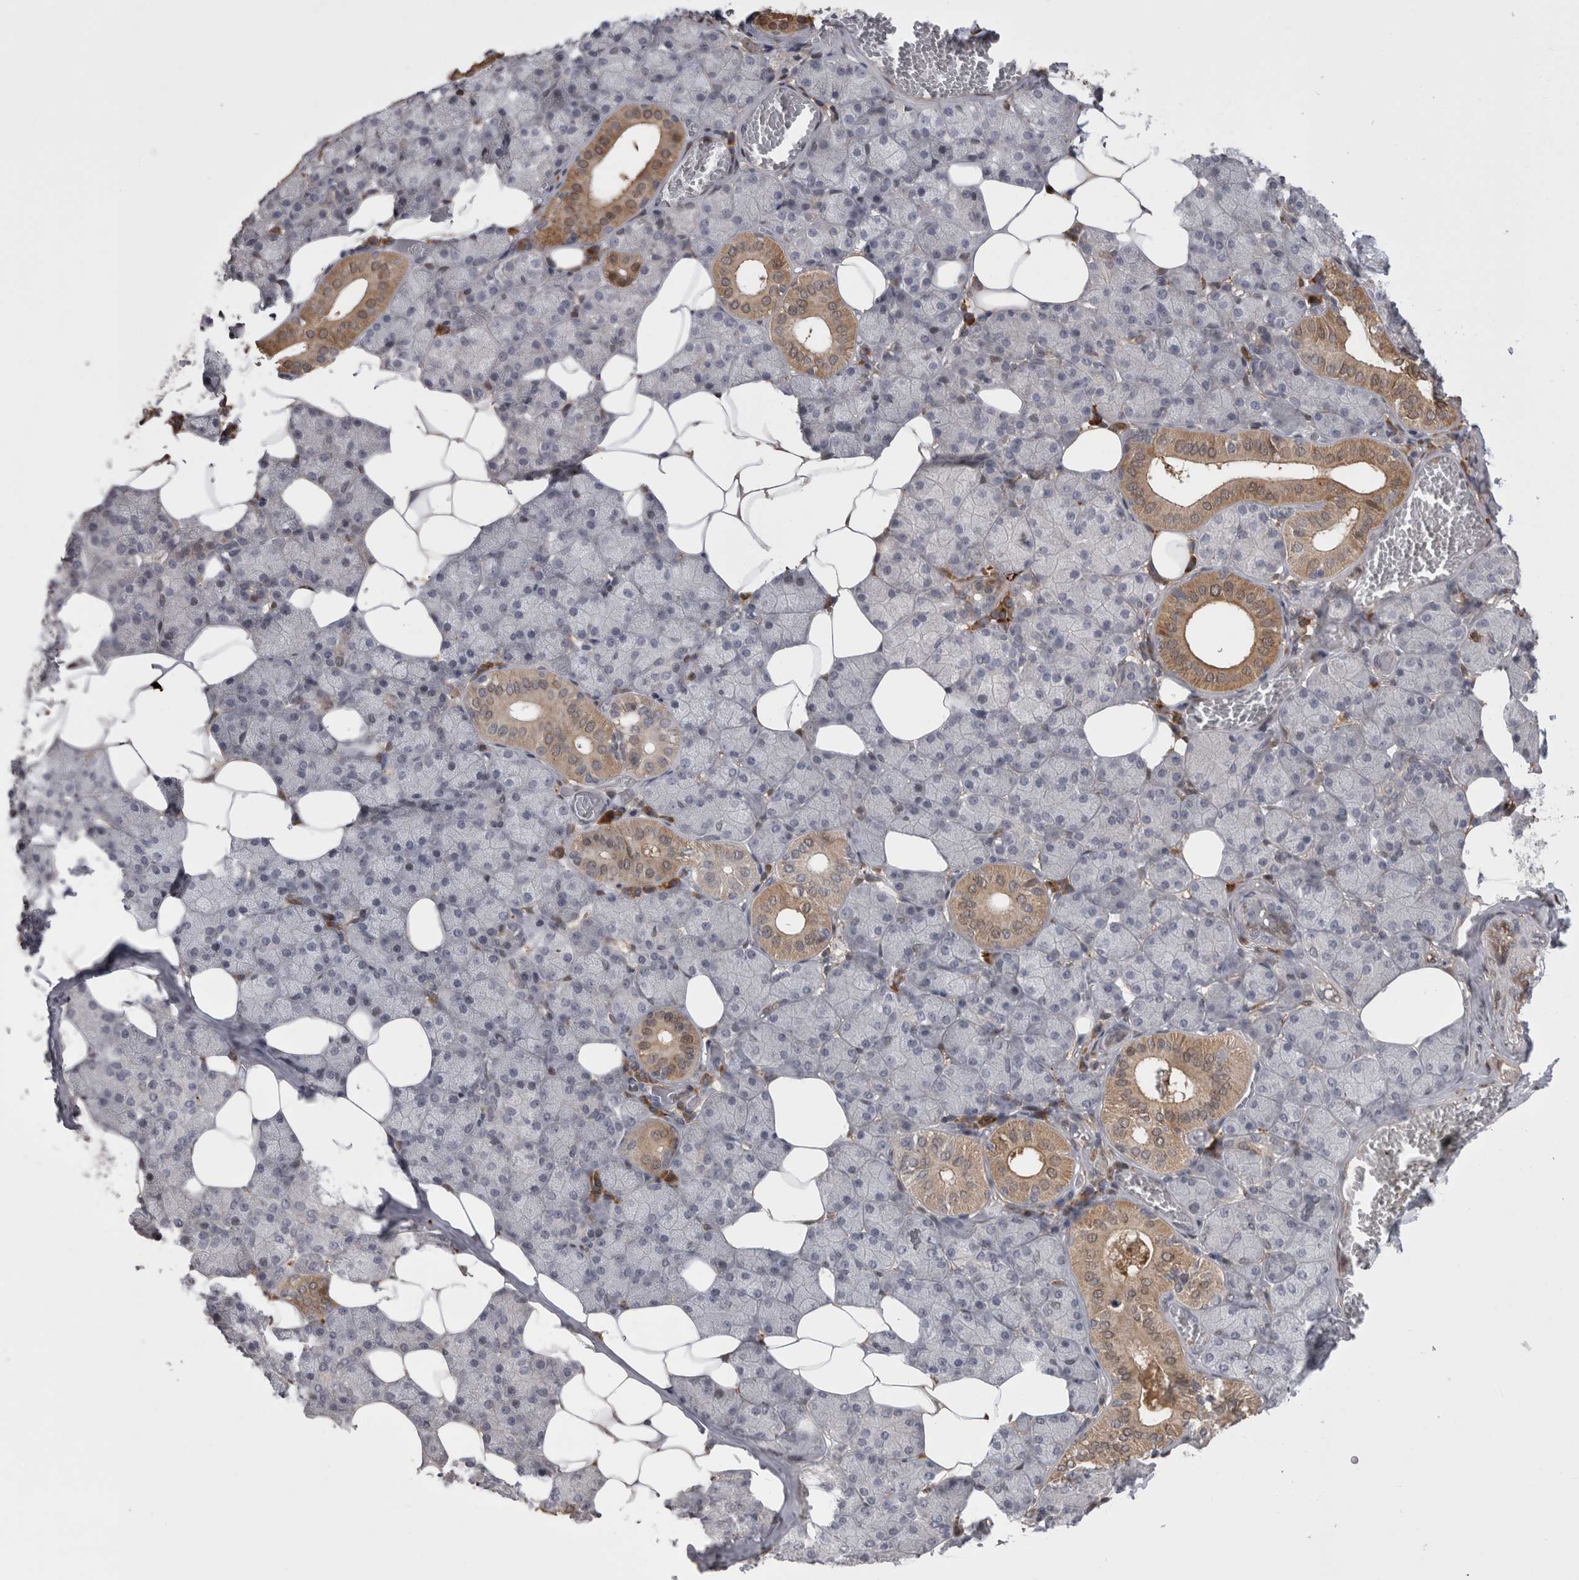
{"staining": {"intensity": "moderate", "quantity": "<25%", "location": "cytoplasmic/membranous"}, "tissue": "salivary gland", "cell_type": "Glandular cells", "image_type": "normal", "snomed": [{"axis": "morphology", "description": "Normal tissue, NOS"}, {"axis": "topography", "description": "Salivary gland"}], "caption": "The photomicrograph exhibits staining of normal salivary gland, revealing moderate cytoplasmic/membranous protein positivity (brown color) within glandular cells. (DAB = brown stain, brightfield microscopy at high magnification).", "gene": "CHIC1", "patient": {"sex": "female", "age": 33}}